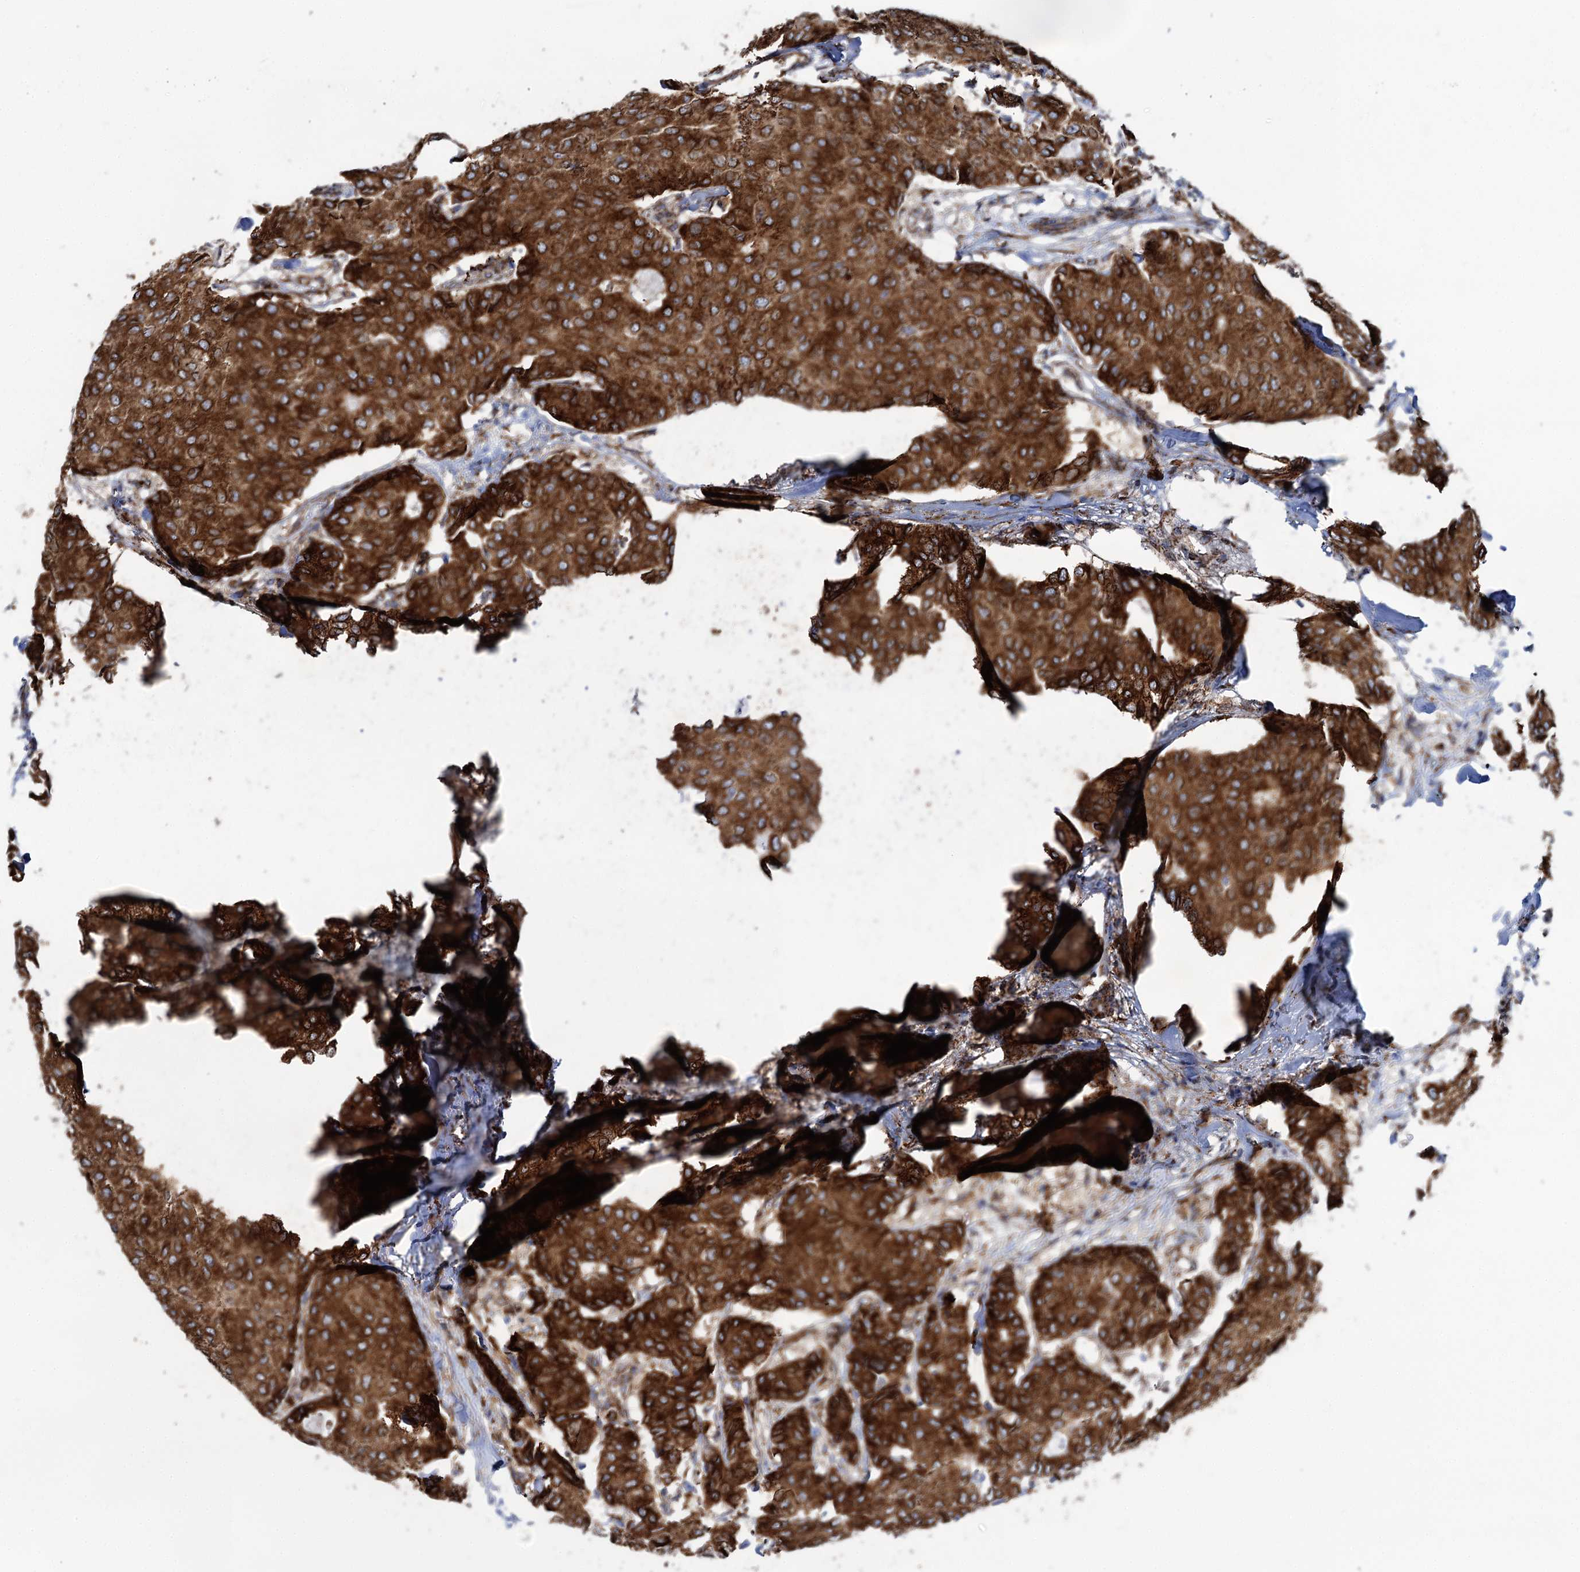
{"staining": {"intensity": "strong", "quantity": ">75%", "location": "cytoplasmic/membranous"}, "tissue": "breast cancer", "cell_type": "Tumor cells", "image_type": "cancer", "snomed": [{"axis": "morphology", "description": "Duct carcinoma"}, {"axis": "topography", "description": "Breast"}], "caption": "Immunohistochemistry staining of intraductal carcinoma (breast), which displays high levels of strong cytoplasmic/membranous positivity in approximately >75% of tumor cells indicating strong cytoplasmic/membranous protein staining. The staining was performed using DAB (brown) for protein detection and nuclei were counterstained in hematoxylin (blue).", "gene": "SUPT20H", "patient": {"sex": "female", "age": 75}}